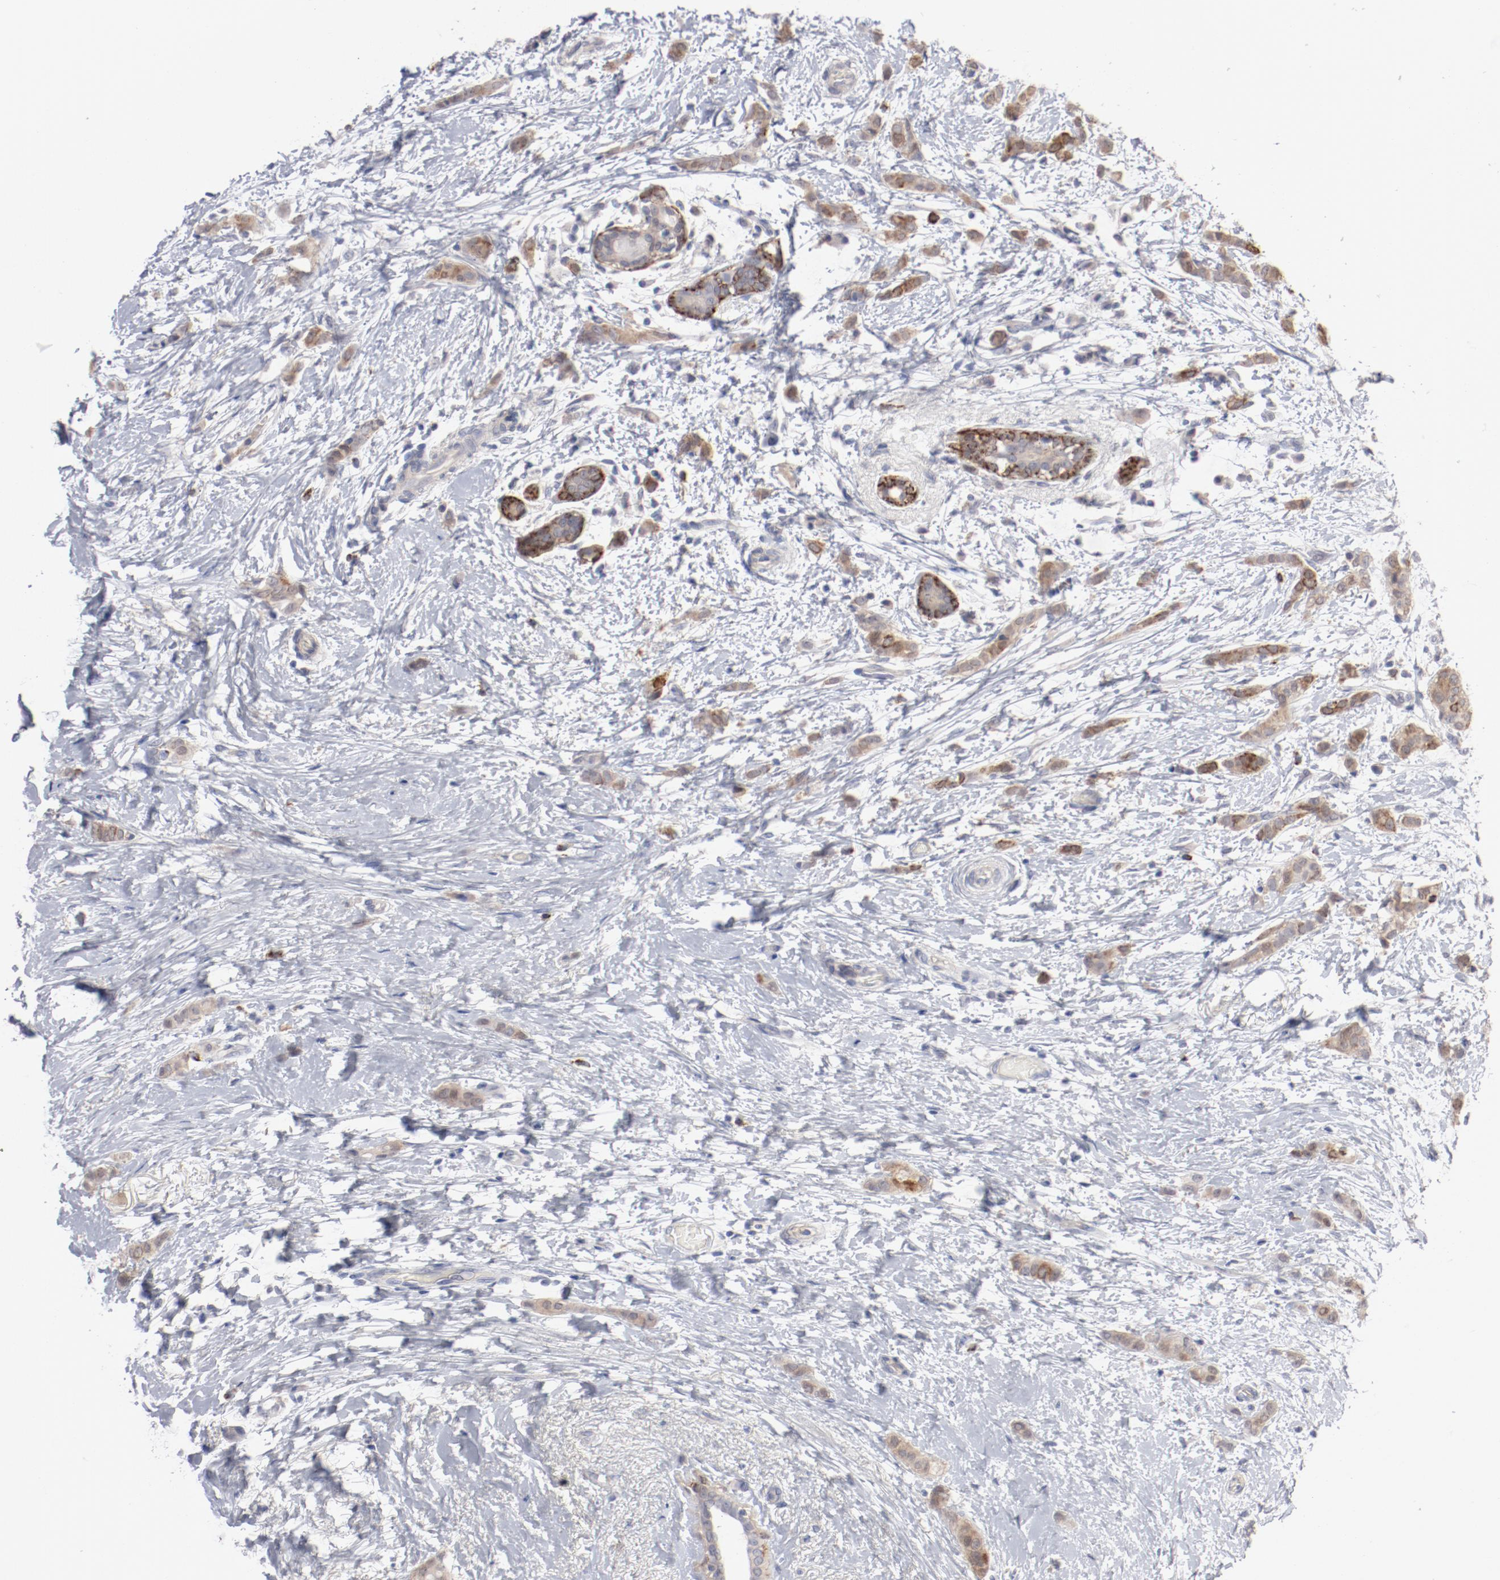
{"staining": {"intensity": "moderate", "quantity": "25%-75%", "location": "cytoplasmic/membranous"}, "tissue": "breast cancer", "cell_type": "Tumor cells", "image_type": "cancer", "snomed": [{"axis": "morphology", "description": "Lobular carcinoma"}, {"axis": "topography", "description": "Breast"}], "caption": "Moderate cytoplasmic/membranous protein expression is appreciated in about 25%-75% of tumor cells in lobular carcinoma (breast).", "gene": "SH3BGR", "patient": {"sex": "female", "age": 55}}